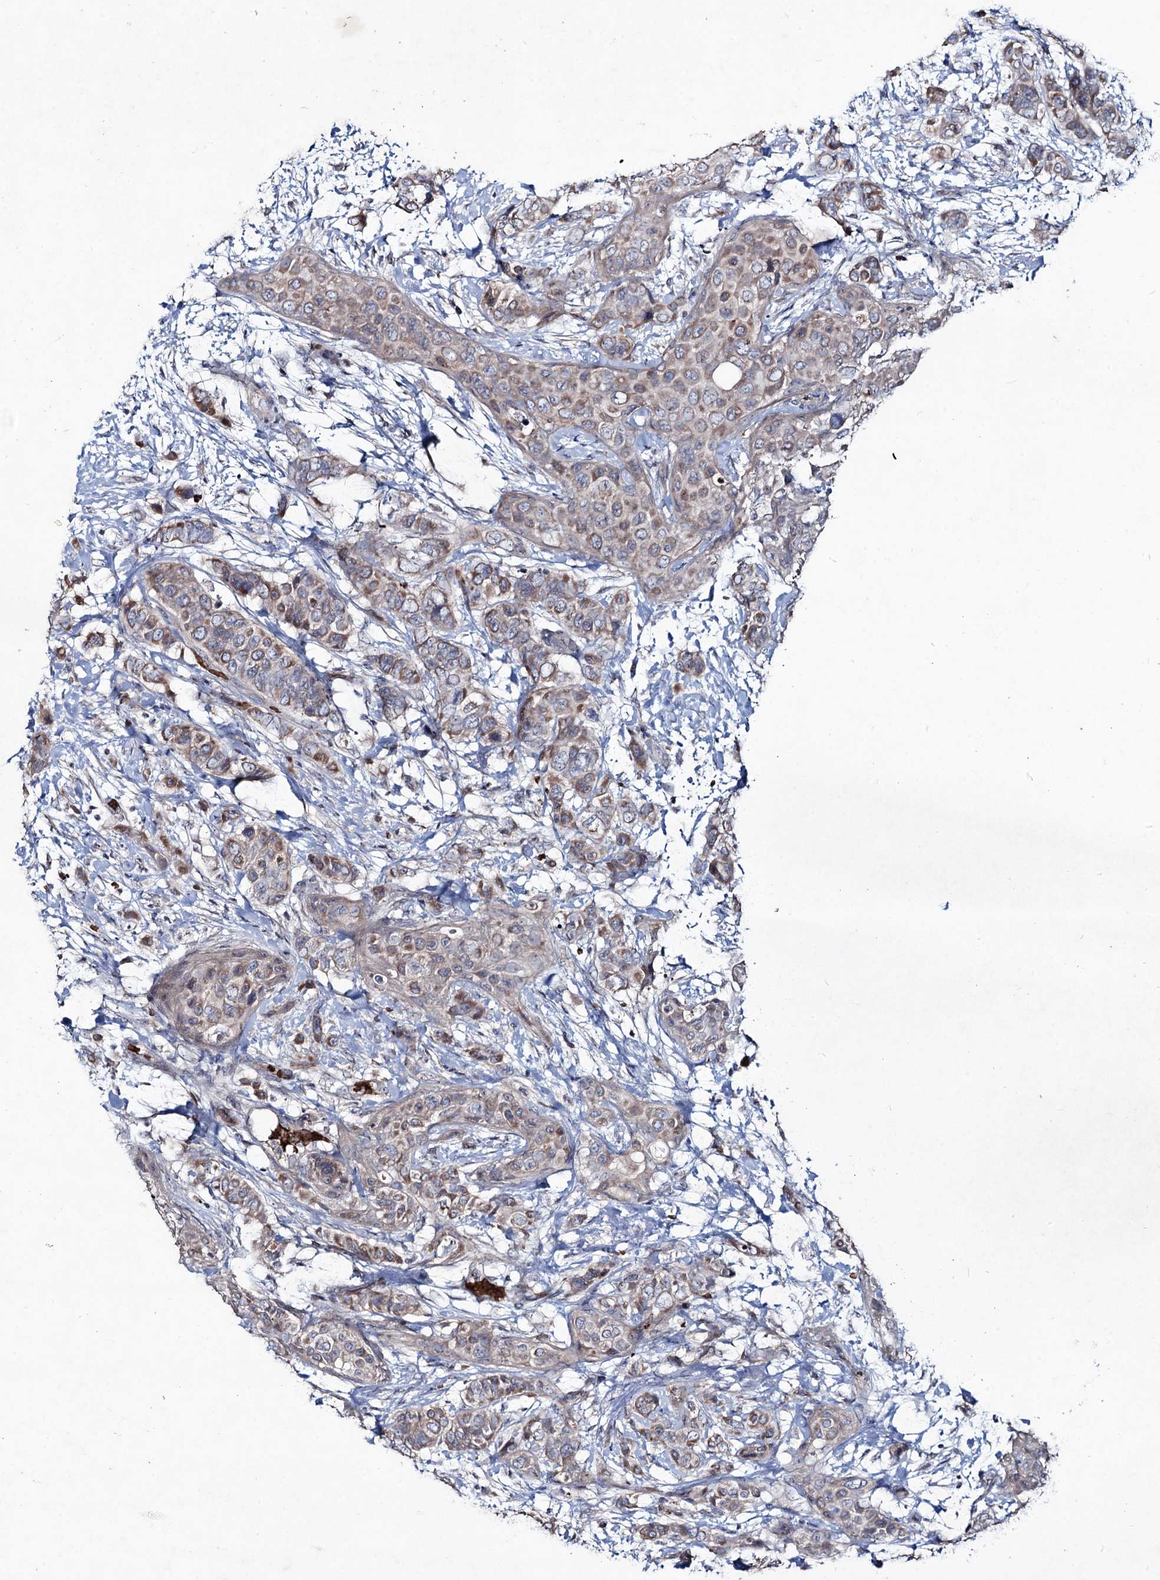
{"staining": {"intensity": "weak", "quantity": ">75%", "location": "cytoplasmic/membranous"}, "tissue": "breast cancer", "cell_type": "Tumor cells", "image_type": "cancer", "snomed": [{"axis": "morphology", "description": "Lobular carcinoma"}, {"axis": "topography", "description": "Breast"}], "caption": "Breast cancer (lobular carcinoma) tissue demonstrates weak cytoplasmic/membranous staining in about >75% of tumor cells, visualized by immunohistochemistry.", "gene": "RNF6", "patient": {"sex": "female", "age": 51}}